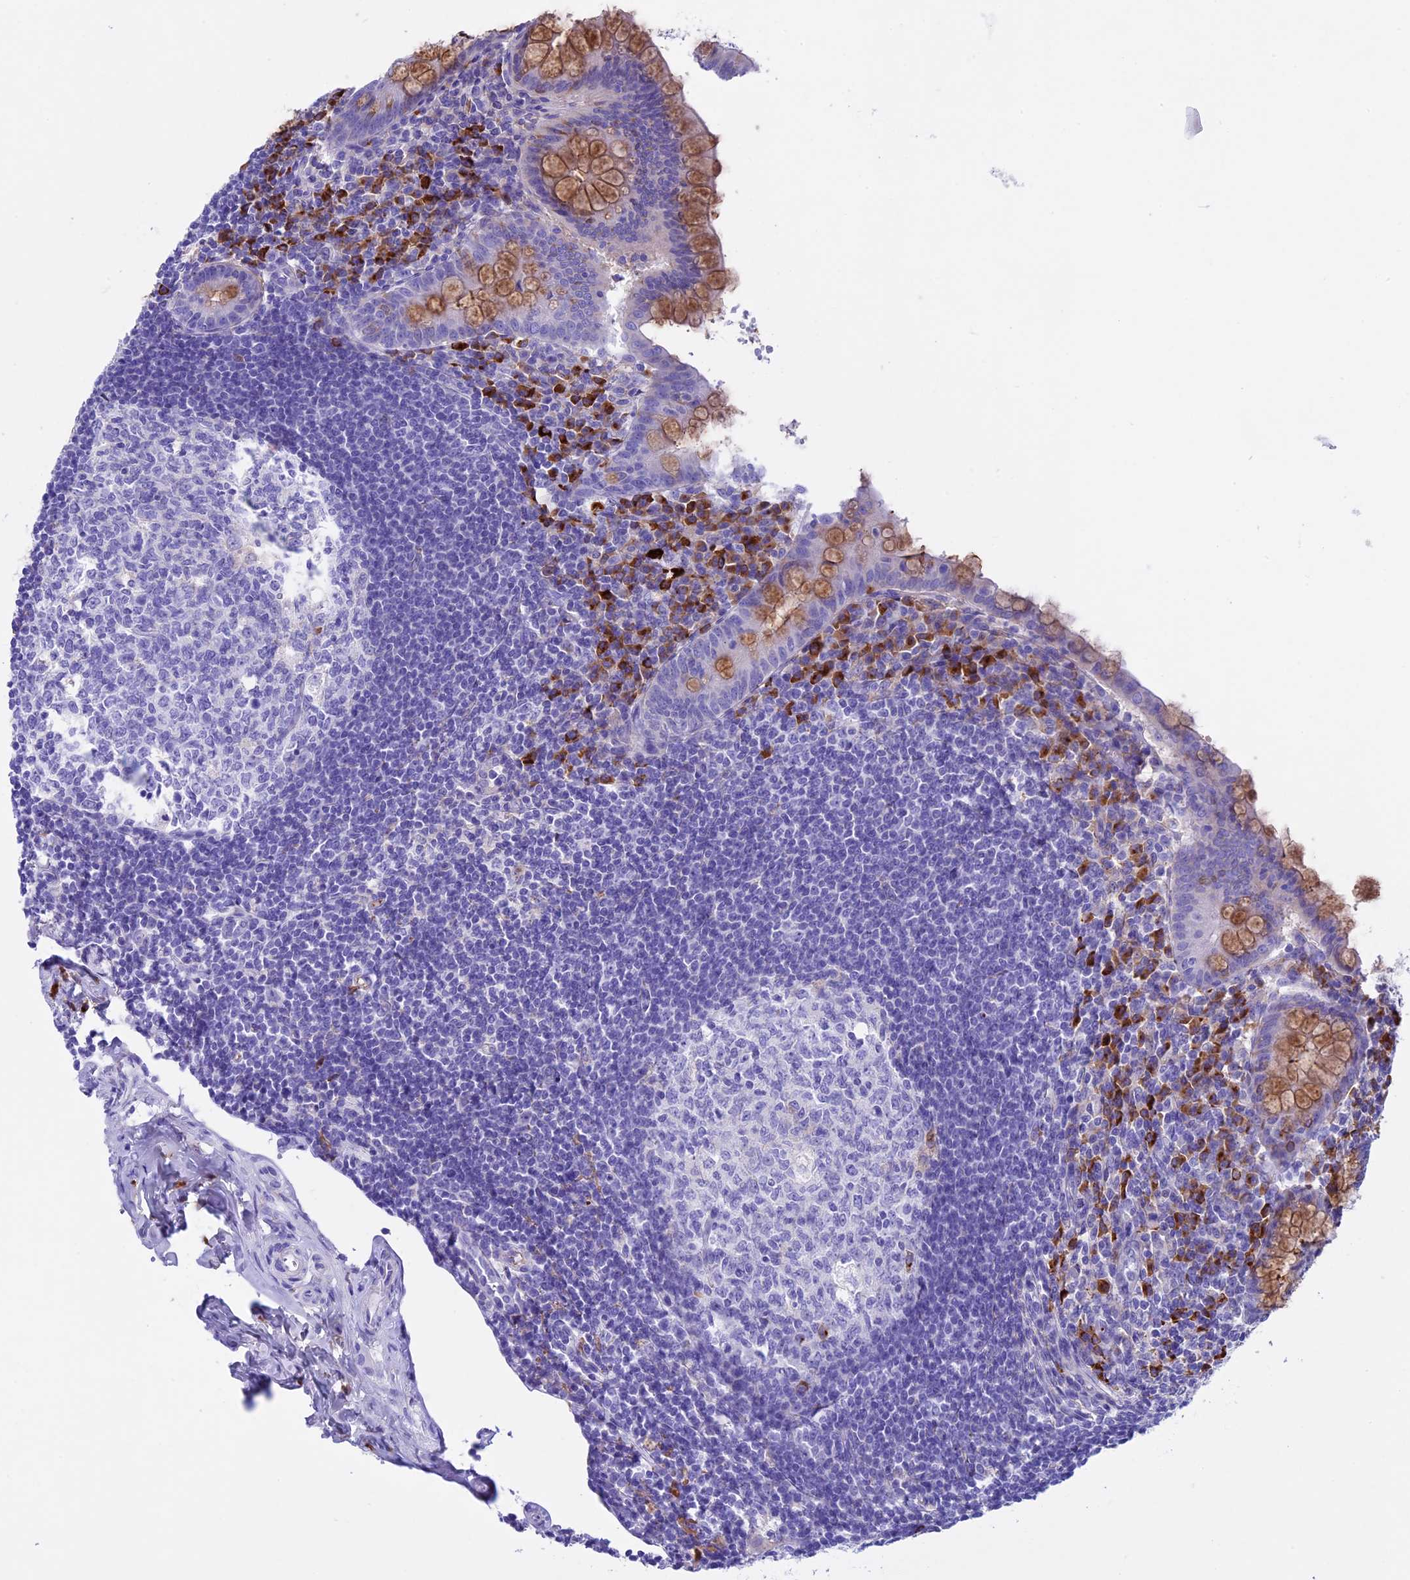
{"staining": {"intensity": "moderate", "quantity": "25%-75%", "location": "cytoplasmic/membranous"}, "tissue": "appendix", "cell_type": "Glandular cells", "image_type": "normal", "snomed": [{"axis": "morphology", "description": "Normal tissue, NOS"}, {"axis": "topography", "description": "Appendix"}], "caption": "This is a micrograph of immunohistochemistry (IHC) staining of unremarkable appendix, which shows moderate expression in the cytoplasmic/membranous of glandular cells.", "gene": "IGSF6", "patient": {"sex": "female", "age": 33}}